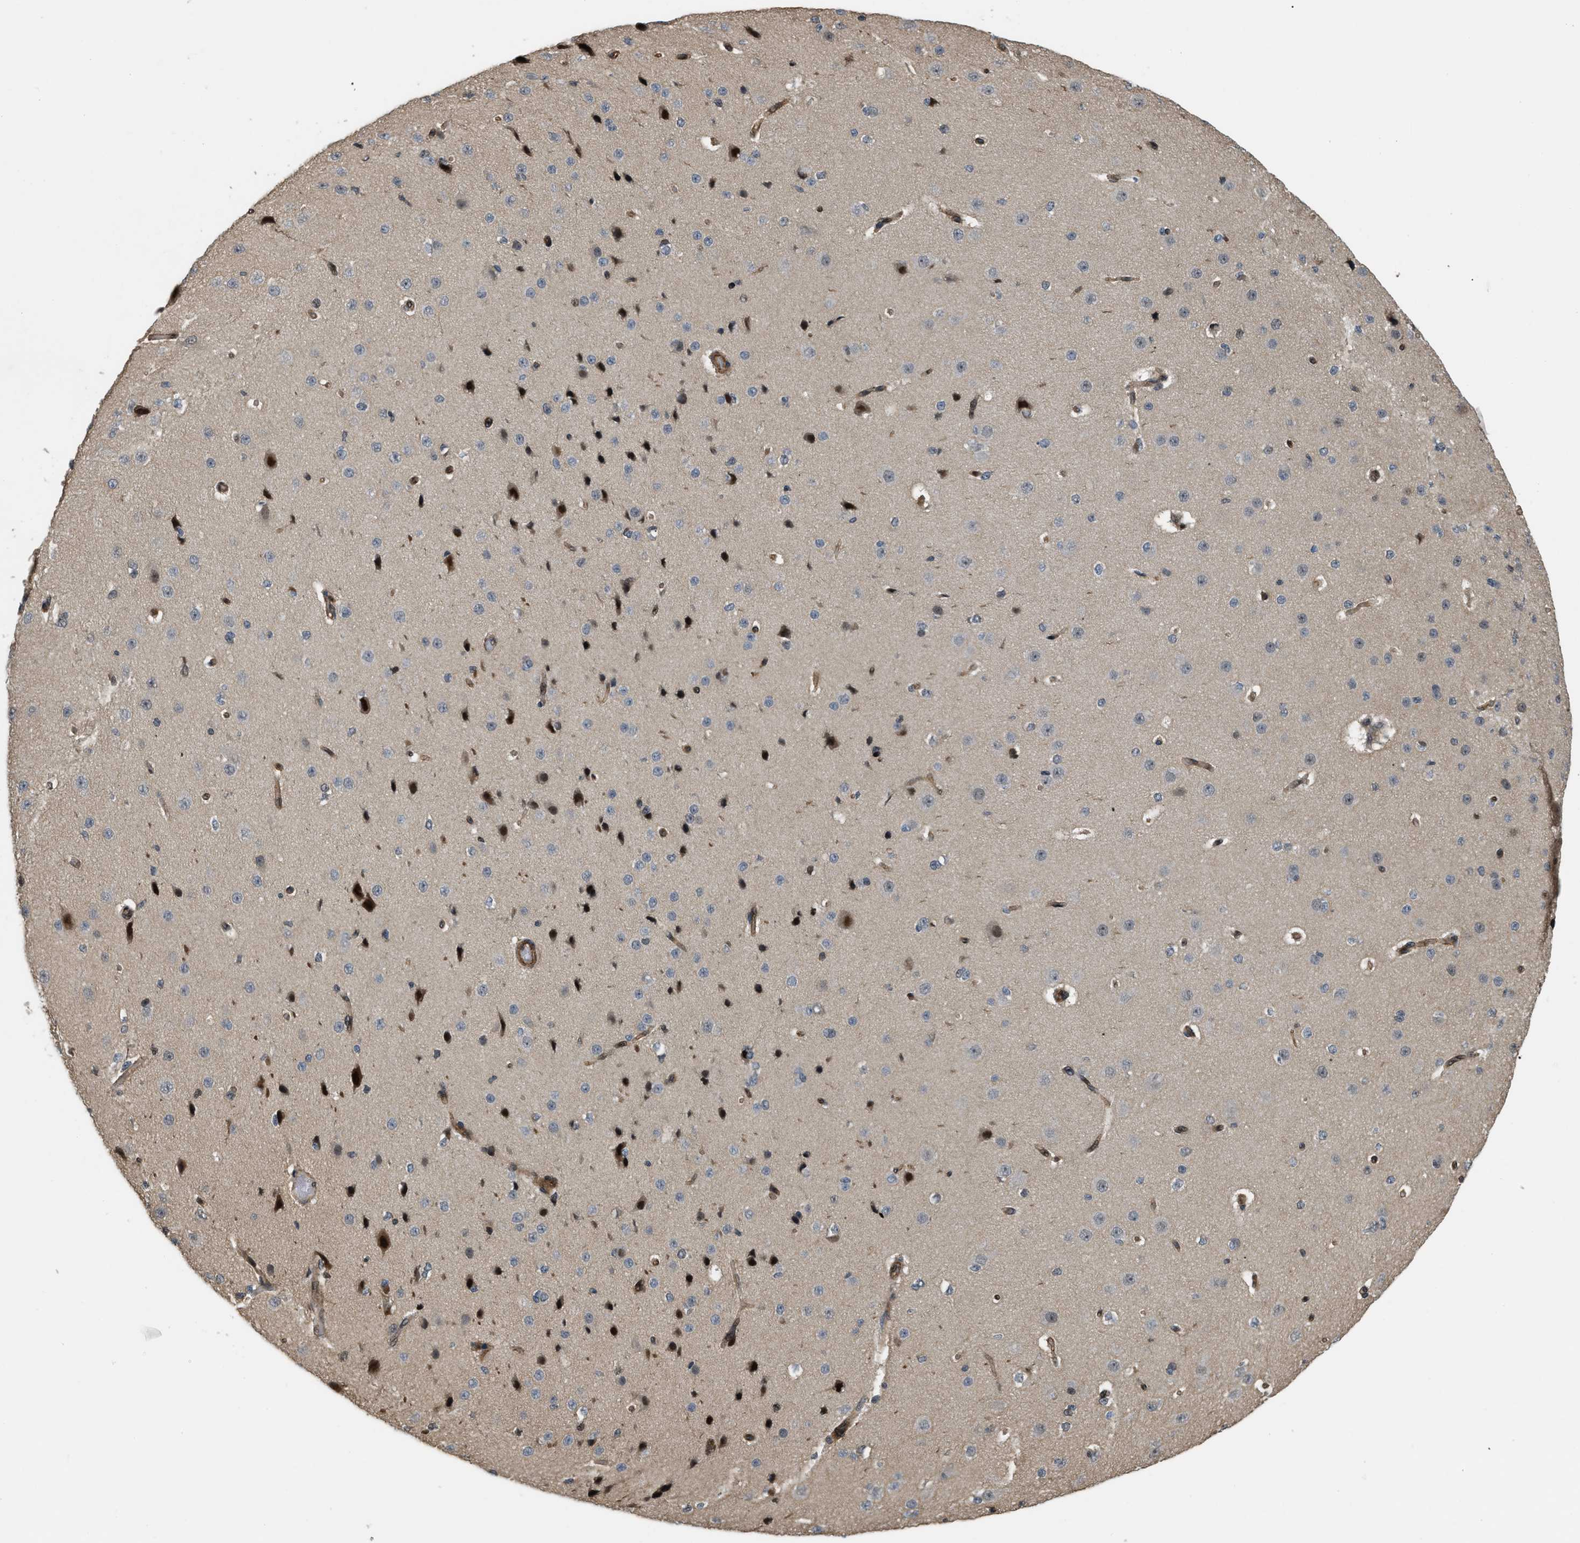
{"staining": {"intensity": "moderate", "quantity": ">75%", "location": "cytoplasmic/membranous,nuclear"}, "tissue": "cerebral cortex", "cell_type": "Endothelial cells", "image_type": "normal", "snomed": [{"axis": "morphology", "description": "Normal tissue, NOS"}, {"axis": "morphology", "description": "Developmental malformation"}, {"axis": "topography", "description": "Cerebral cortex"}], "caption": "A brown stain shows moderate cytoplasmic/membranous,nuclear staining of a protein in endothelial cells of normal human cerebral cortex. The staining is performed using DAB (3,3'-diaminobenzidine) brown chromogen to label protein expression. The nuclei are counter-stained blue using hematoxylin.", "gene": "LTA4H", "patient": {"sex": "female", "age": 30}}